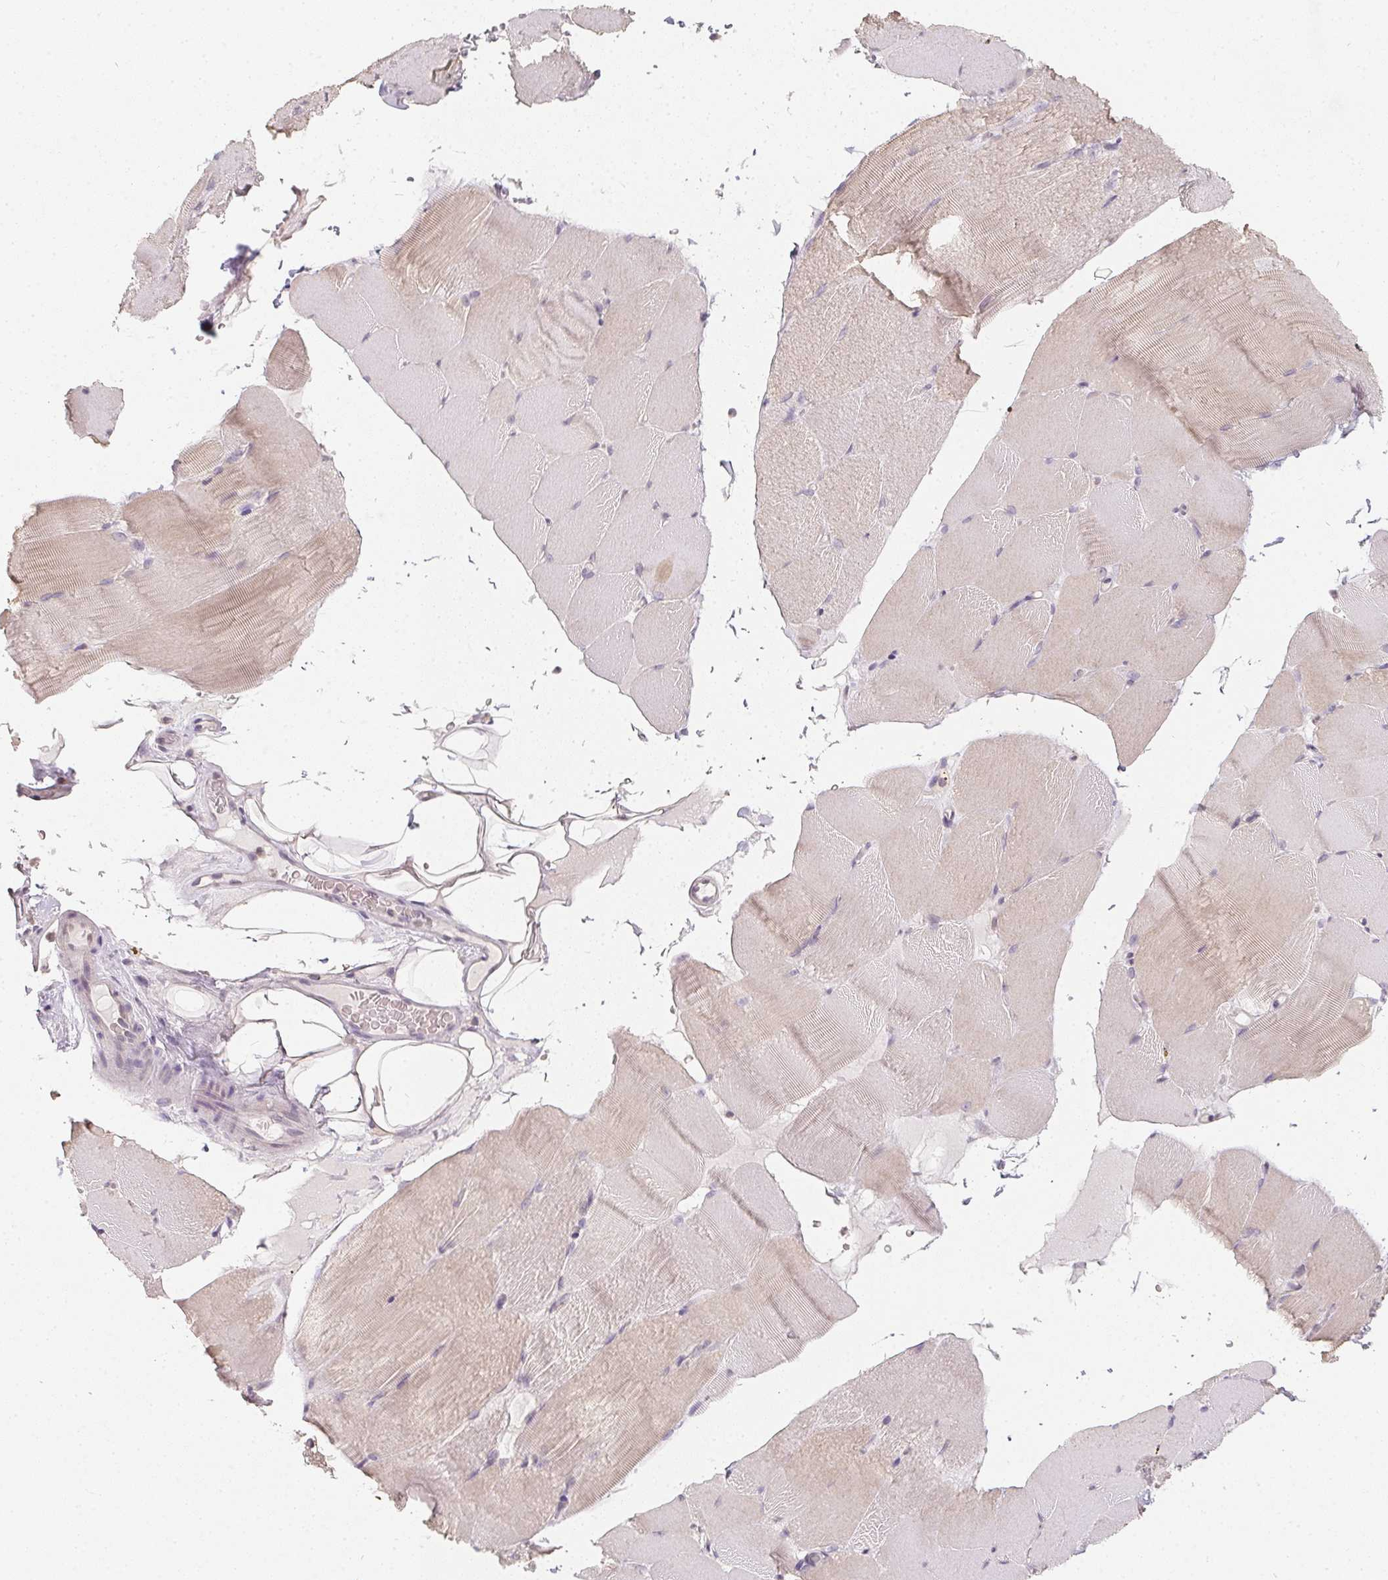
{"staining": {"intensity": "weak", "quantity": "<25%", "location": "cytoplasmic/membranous"}, "tissue": "skeletal muscle", "cell_type": "Myocytes", "image_type": "normal", "snomed": [{"axis": "morphology", "description": "Normal tissue, NOS"}, {"axis": "topography", "description": "Skeletal muscle"}], "caption": "Myocytes show no significant protein expression in unremarkable skeletal muscle.", "gene": "SOAT1", "patient": {"sex": "female", "age": 37}}